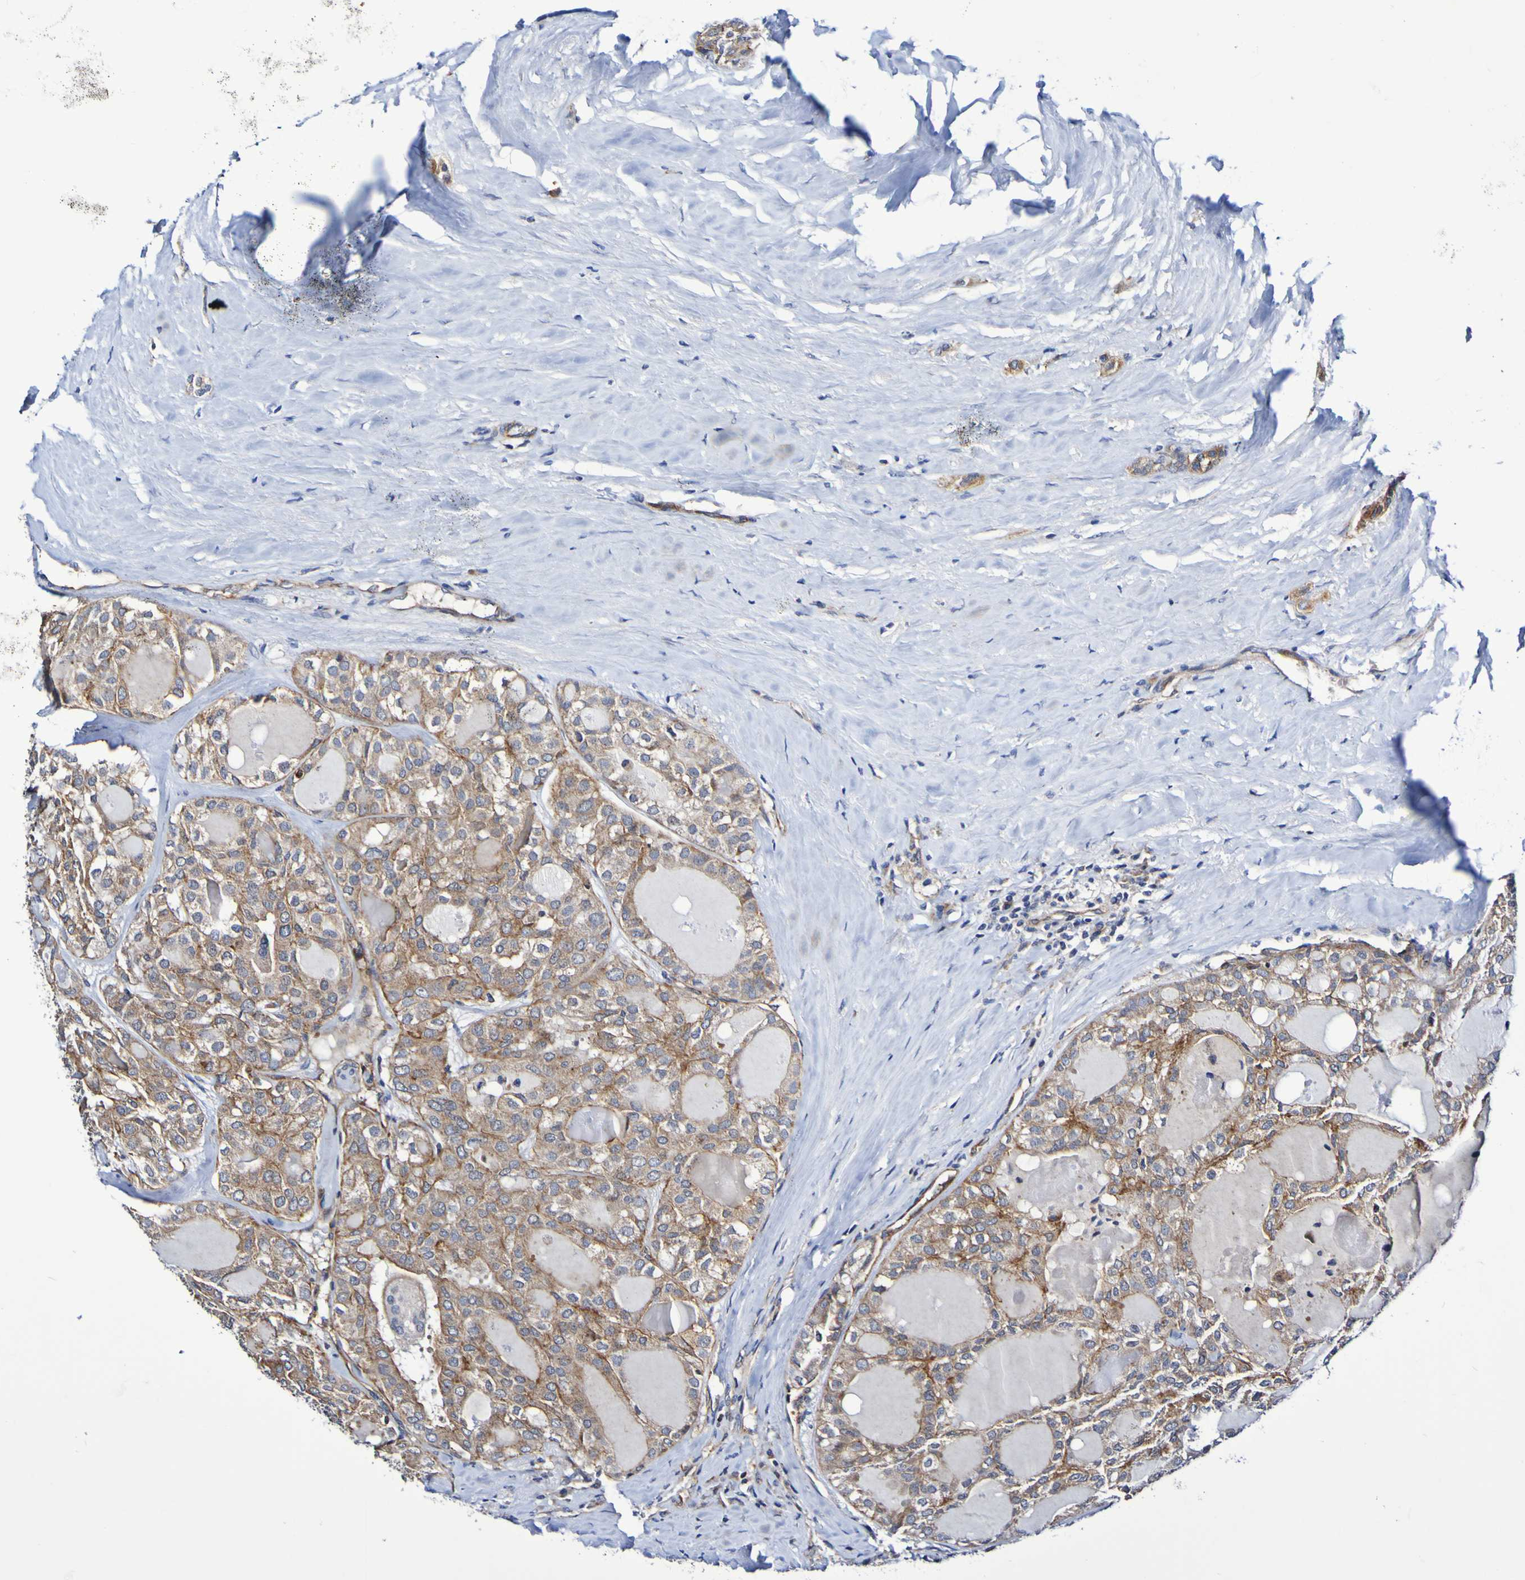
{"staining": {"intensity": "weak", "quantity": ">75%", "location": "cytoplasmic/membranous"}, "tissue": "thyroid cancer", "cell_type": "Tumor cells", "image_type": "cancer", "snomed": [{"axis": "morphology", "description": "Follicular adenoma carcinoma, NOS"}, {"axis": "topography", "description": "Thyroid gland"}], "caption": "Thyroid cancer (follicular adenoma carcinoma) stained with DAB IHC shows low levels of weak cytoplasmic/membranous expression in about >75% of tumor cells. The staining was performed using DAB (3,3'-diaminobenzidine) to visualize the protein expression in brown, while the nuclei were stained in blue with hematoxylin (Magnification: 20x).", "gene": "GJB1", "patient": {"sex": "male", "age": 75}}